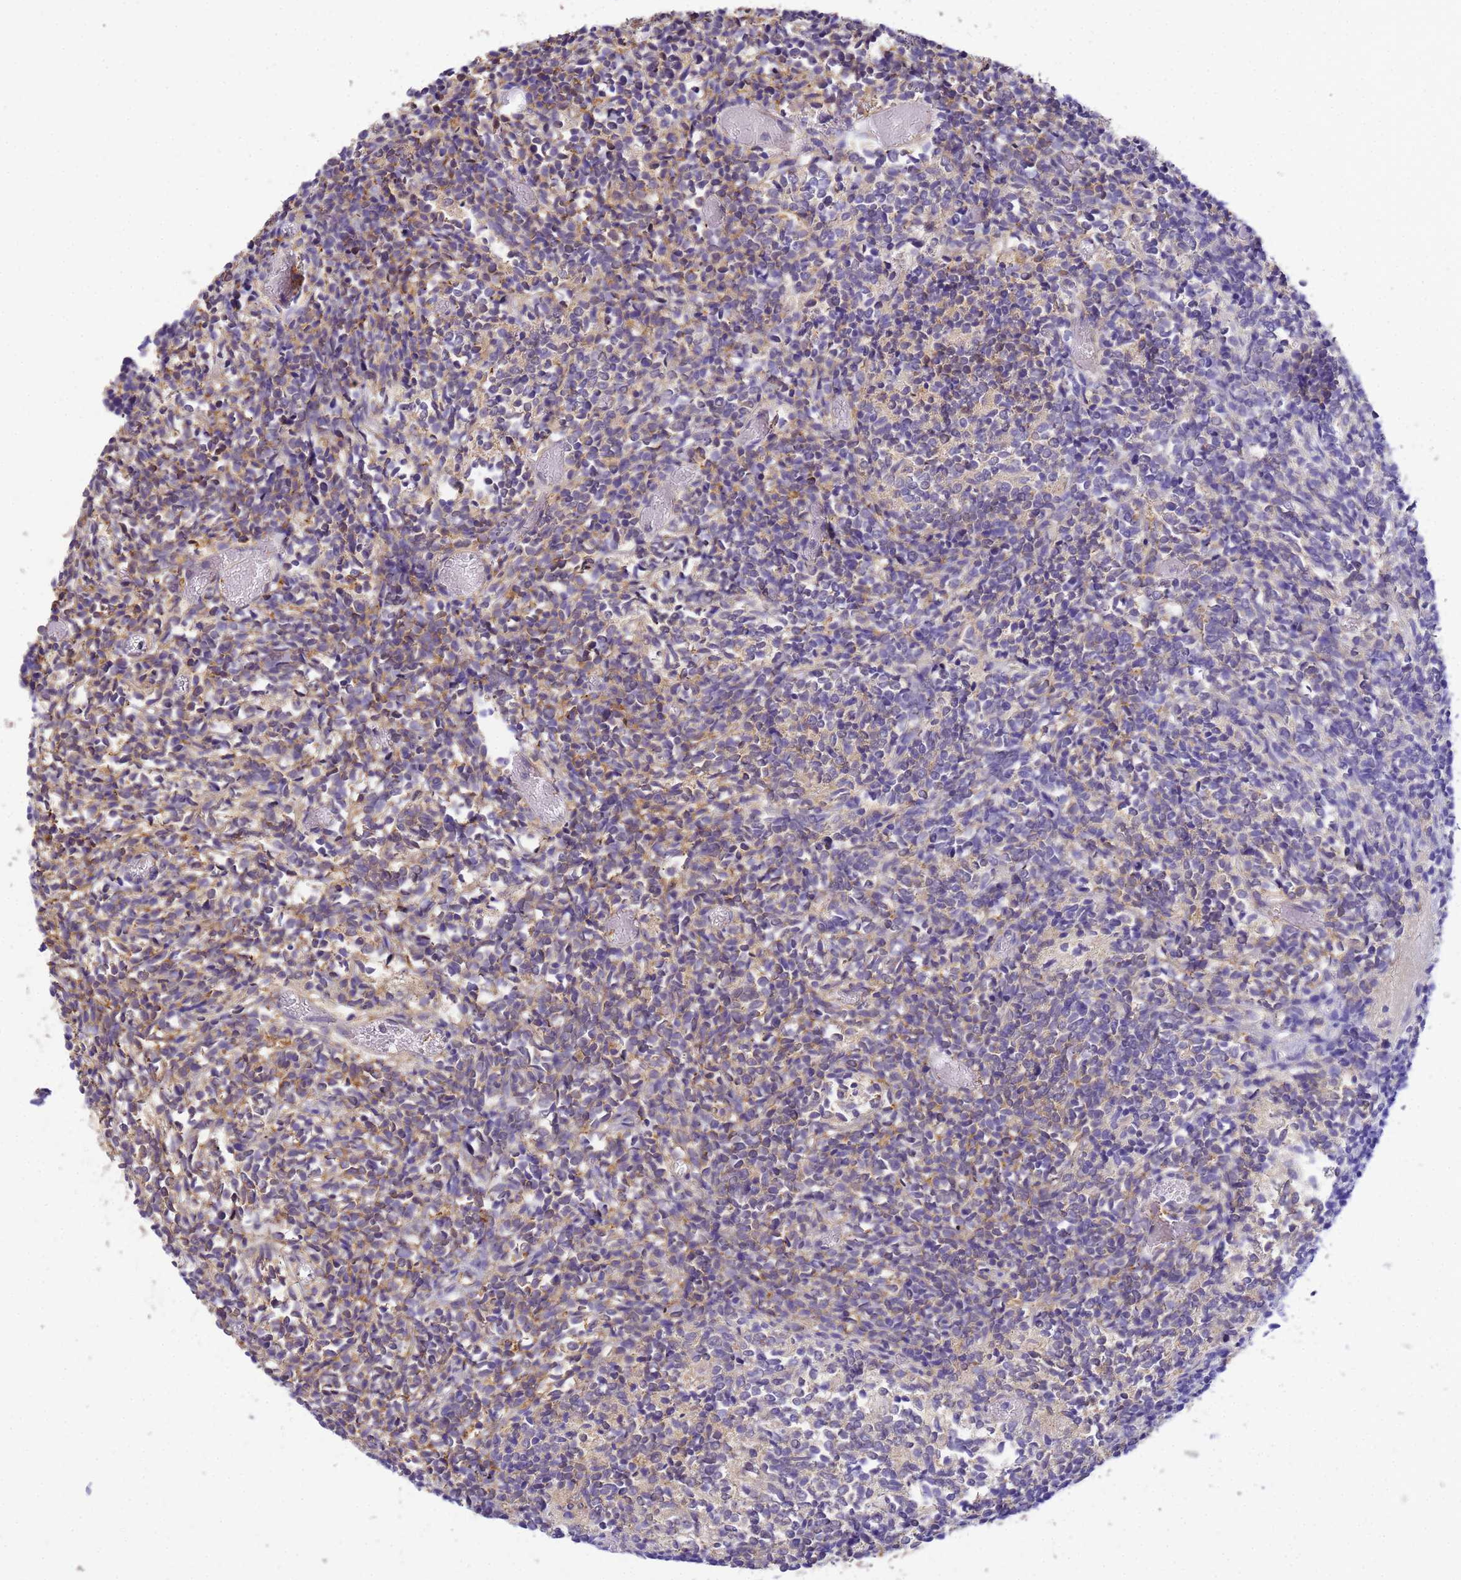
{"staining": {"intensity": "moderate", "quantity": "<25%", "location": "cytoplasmic/membranous"}, "tissue": "glioma", "cell_type": "Tumor cells", "image_type": "cancer", "snomed": [{"axis": "morphology", "description": "Glioma, malignant, Low grade"}, {"axis": "topography", "description": "Brain"}], "caption": "Protein expression analysis of low-grade glioma (malignant) shows moderate cytoplasmic/membranous positivity in about <25% of tumor cells. (Stains: DAB (3,3'-diaminobenzidine) in brown, nuclei in blue, Microscopy: brightfield microscopy at high magnification).", "gene": "NARS1", "patient": {"sex": "female", "age": 1}}